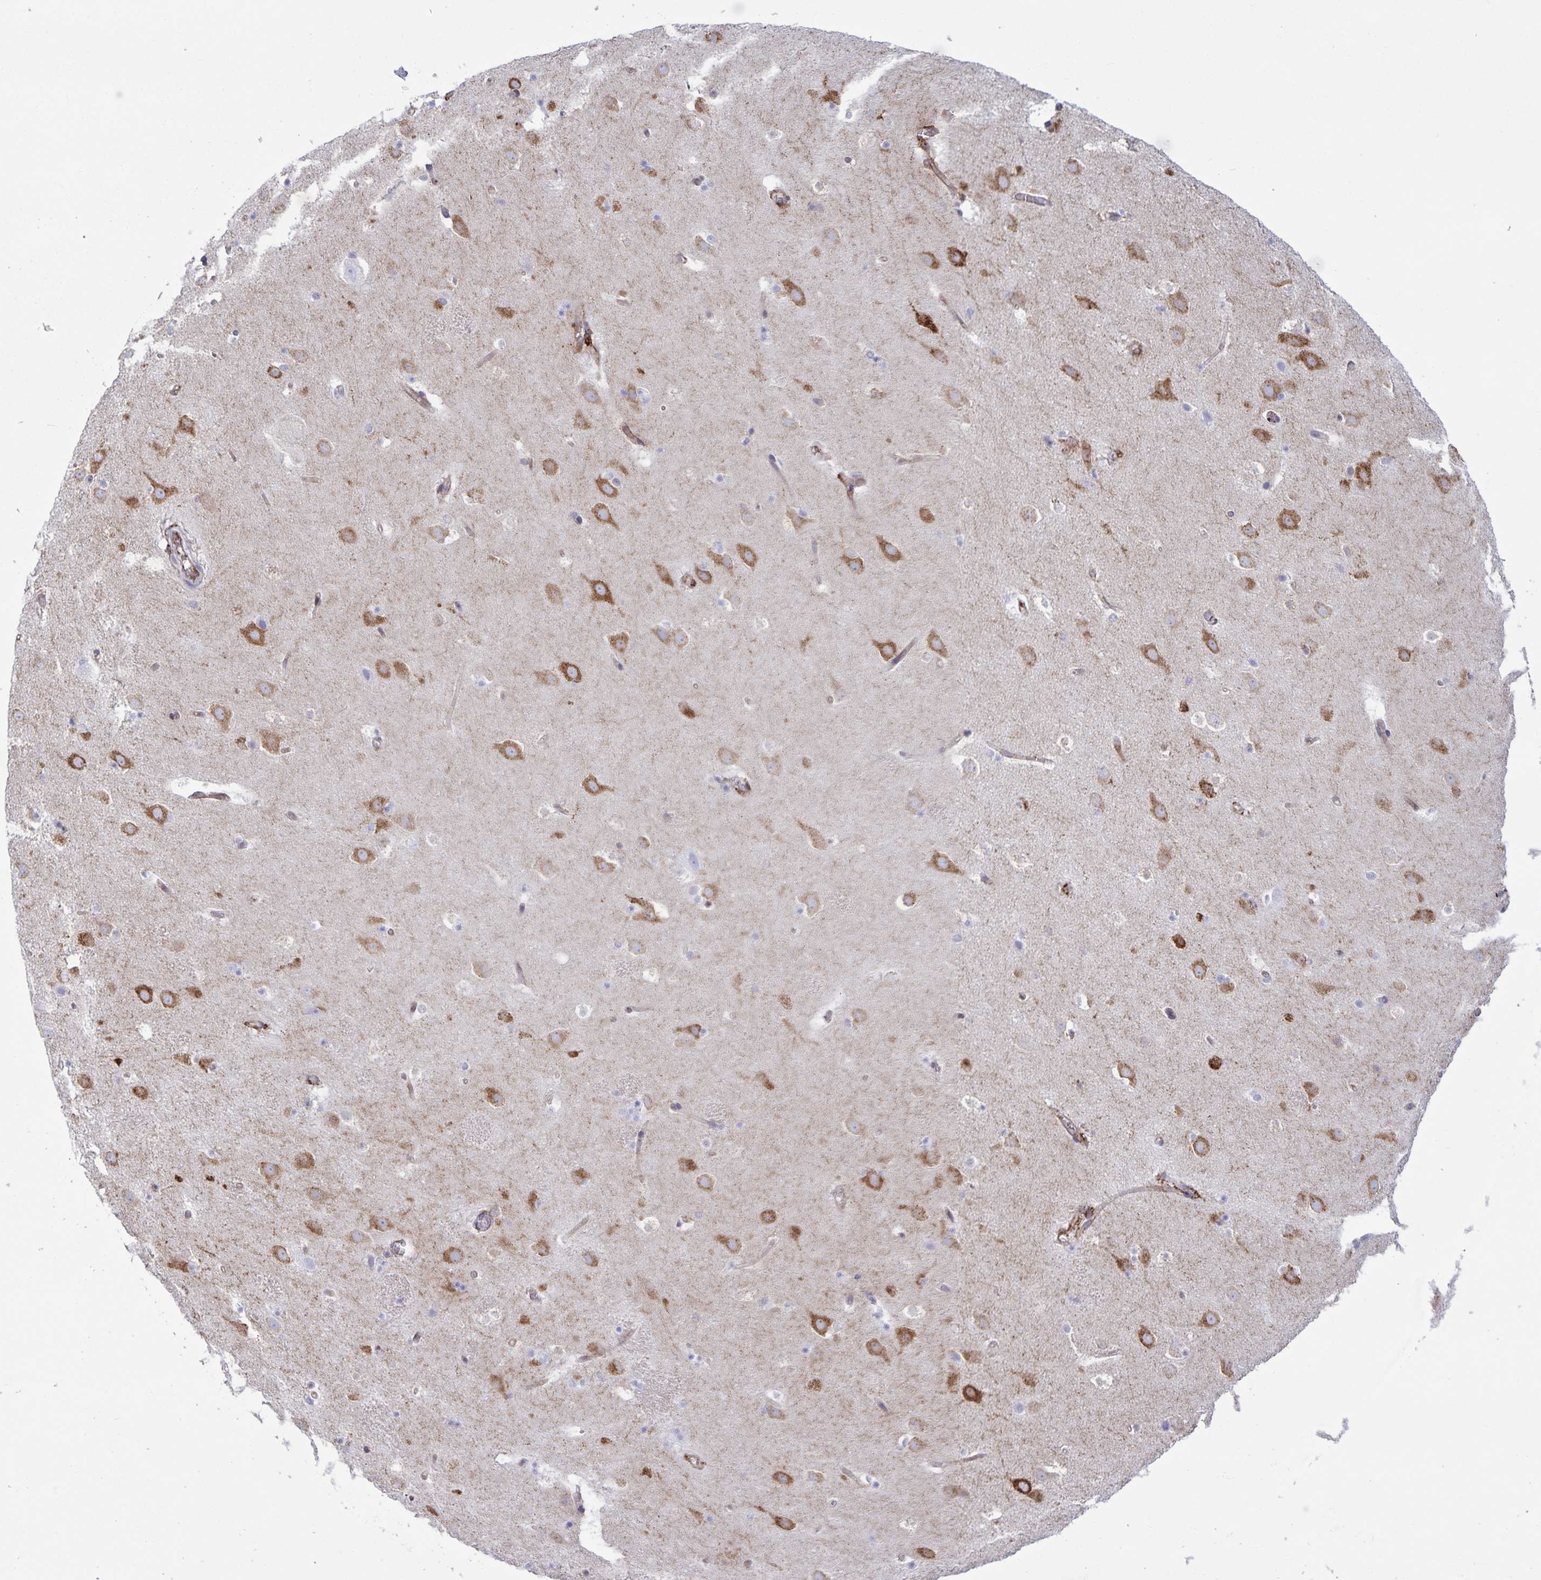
{"staining": {"intensity": "moderate", "quantity": "<25%", "location": "cytoplasmic/membranous"}, "tissue": "caudate", "cell_type": "Glial cells", "image_type": "normal", "snomed": [{"axis": "morphology", "description": "Normal tissue, NOS"}, {"axis": "topography", "description": "Lateral ventricle wall"}], "caption": "Unremarkable caudate reveals moderate cytoplasmic/membranous staining in approximately <25% of glial cells Nuclei are stained in blue..", "gene": "RCN1", "patient": {"sex": "male", "age": 37}}